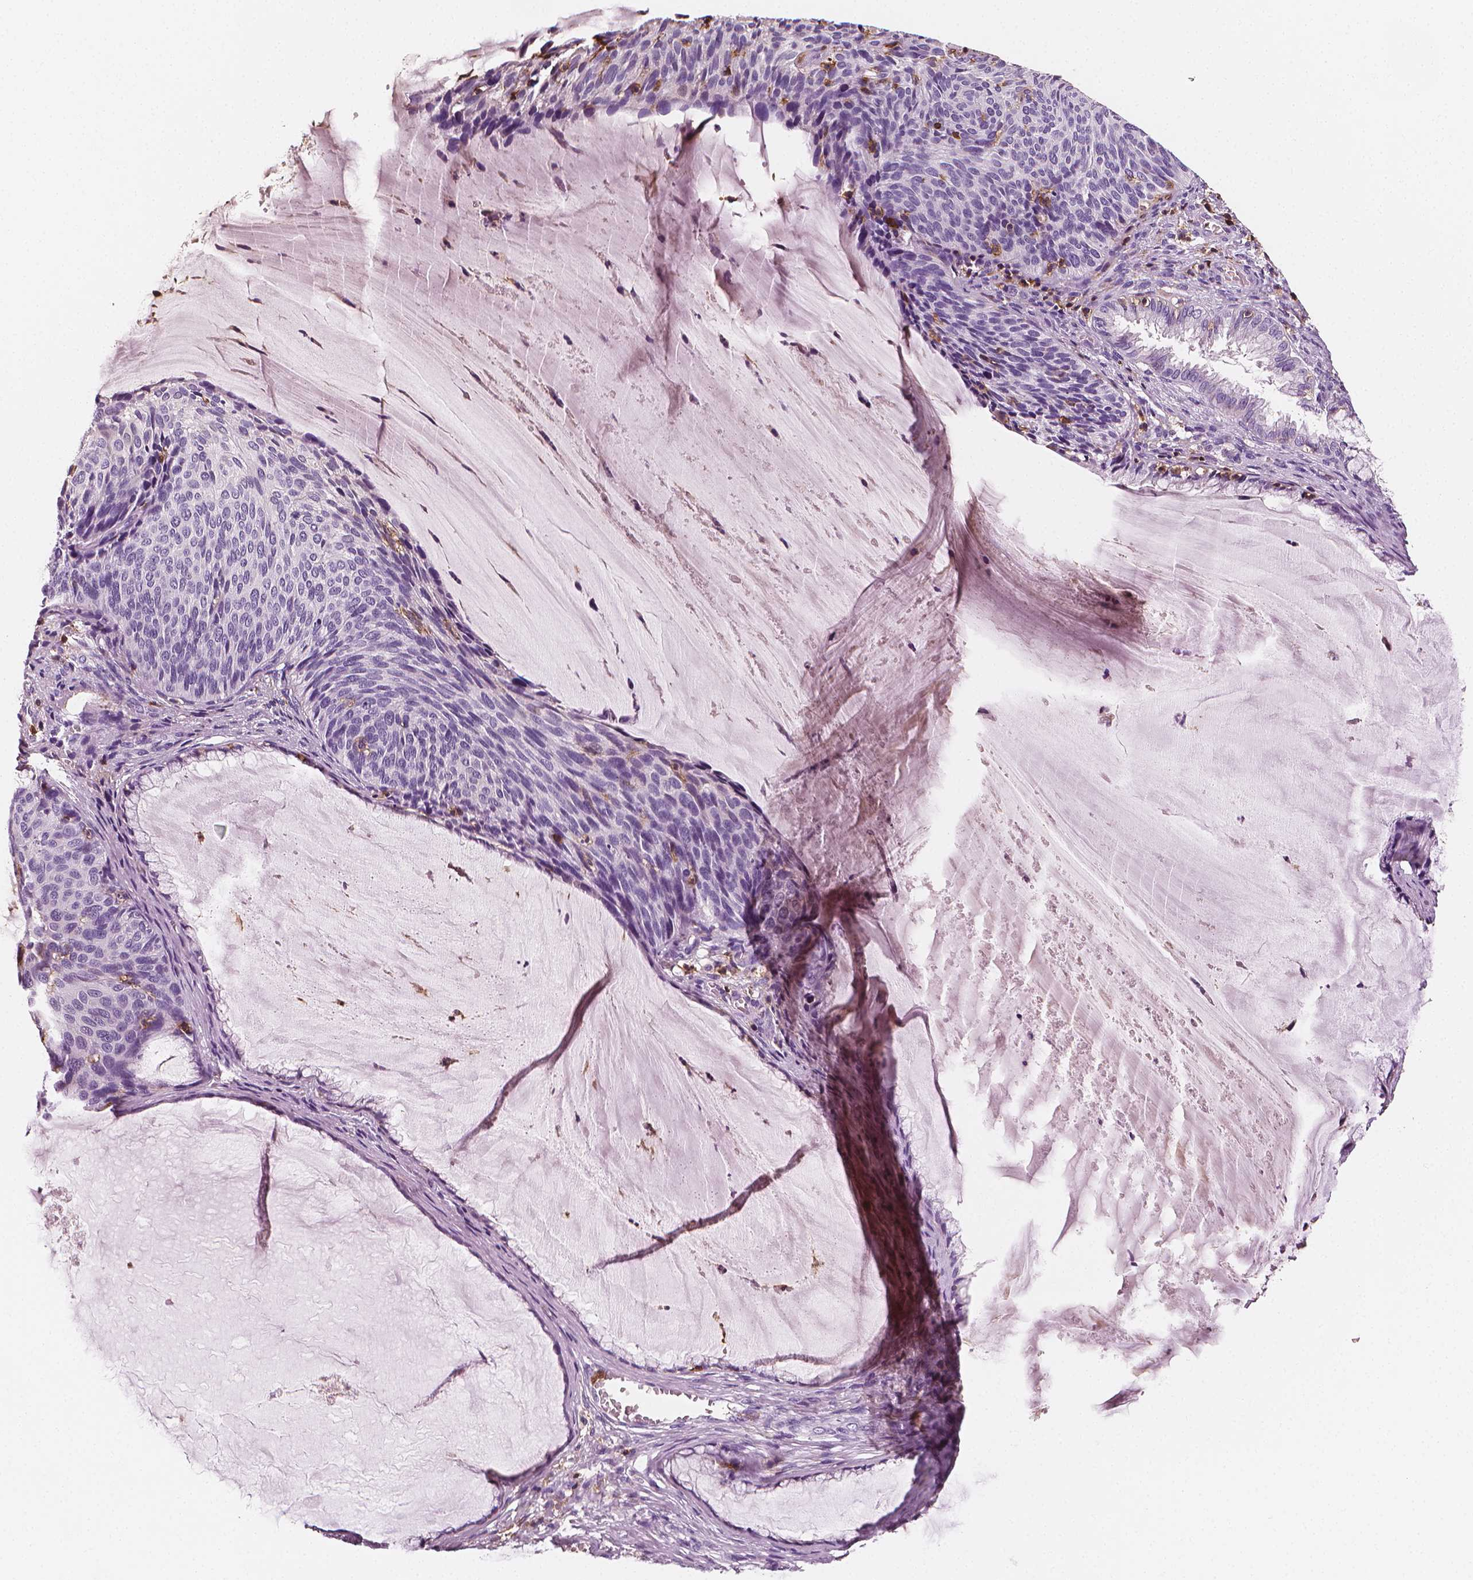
{"staining": {"intensity": "negative", "quantity": "none", "location": "none"}, "tissue": "cervical cancer", "cell_type": "Tumor cells", "image_type": "cancer", "snomed": [{"axis": "morphology", "description": "Squamous cell carcinoma, NOS"}, {"axis": "topography", "description": "Cervix"}], "caption": "Photomicrograph shows no protein positivity in tumor cells of cervical cancer (squamous cell carcinoma) tissue.", "gene": "PTPRC", "patient": {"sex": "female", "age": 36}}